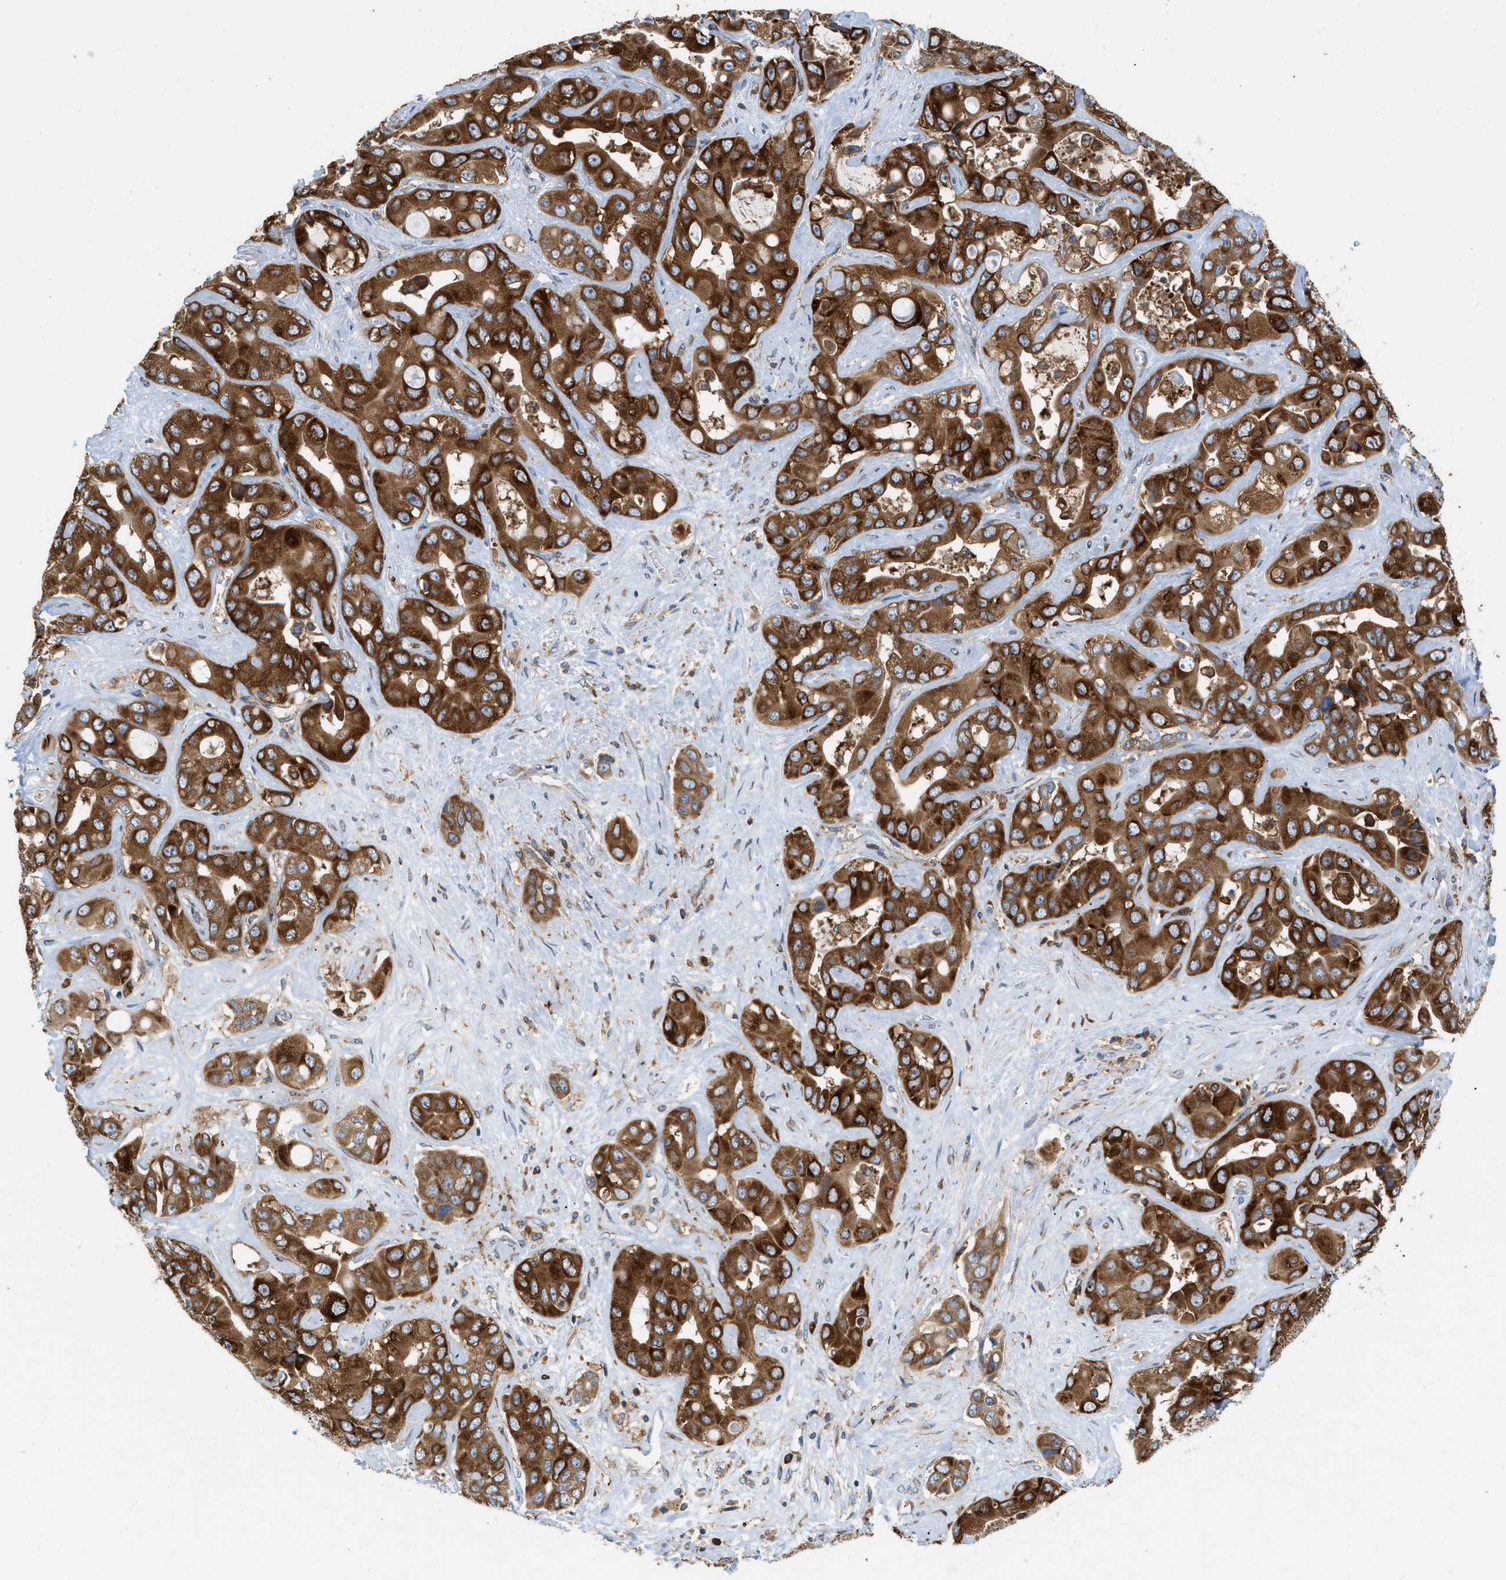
{"staining": {"intensity": "strong", "quantity": ">75%", "location": "cytoplasmic/membranous"}, "tissue": "liver cancer", "cell_type": "Tumor cells", "image_type": "cancer", "snomed": [{"axis": "morphology", "description": "Cholangiocarcinoma"}, {"axis": "topography", "description": "Liver"}], "caption": "Liver cancer was stained to show a protein in brown. There is high levels of strong cytoplasmic/membranous staining in about >75% of tumor cells.", "gene": "GPAT4", "patient": {"sex": "female", "age": 52}}